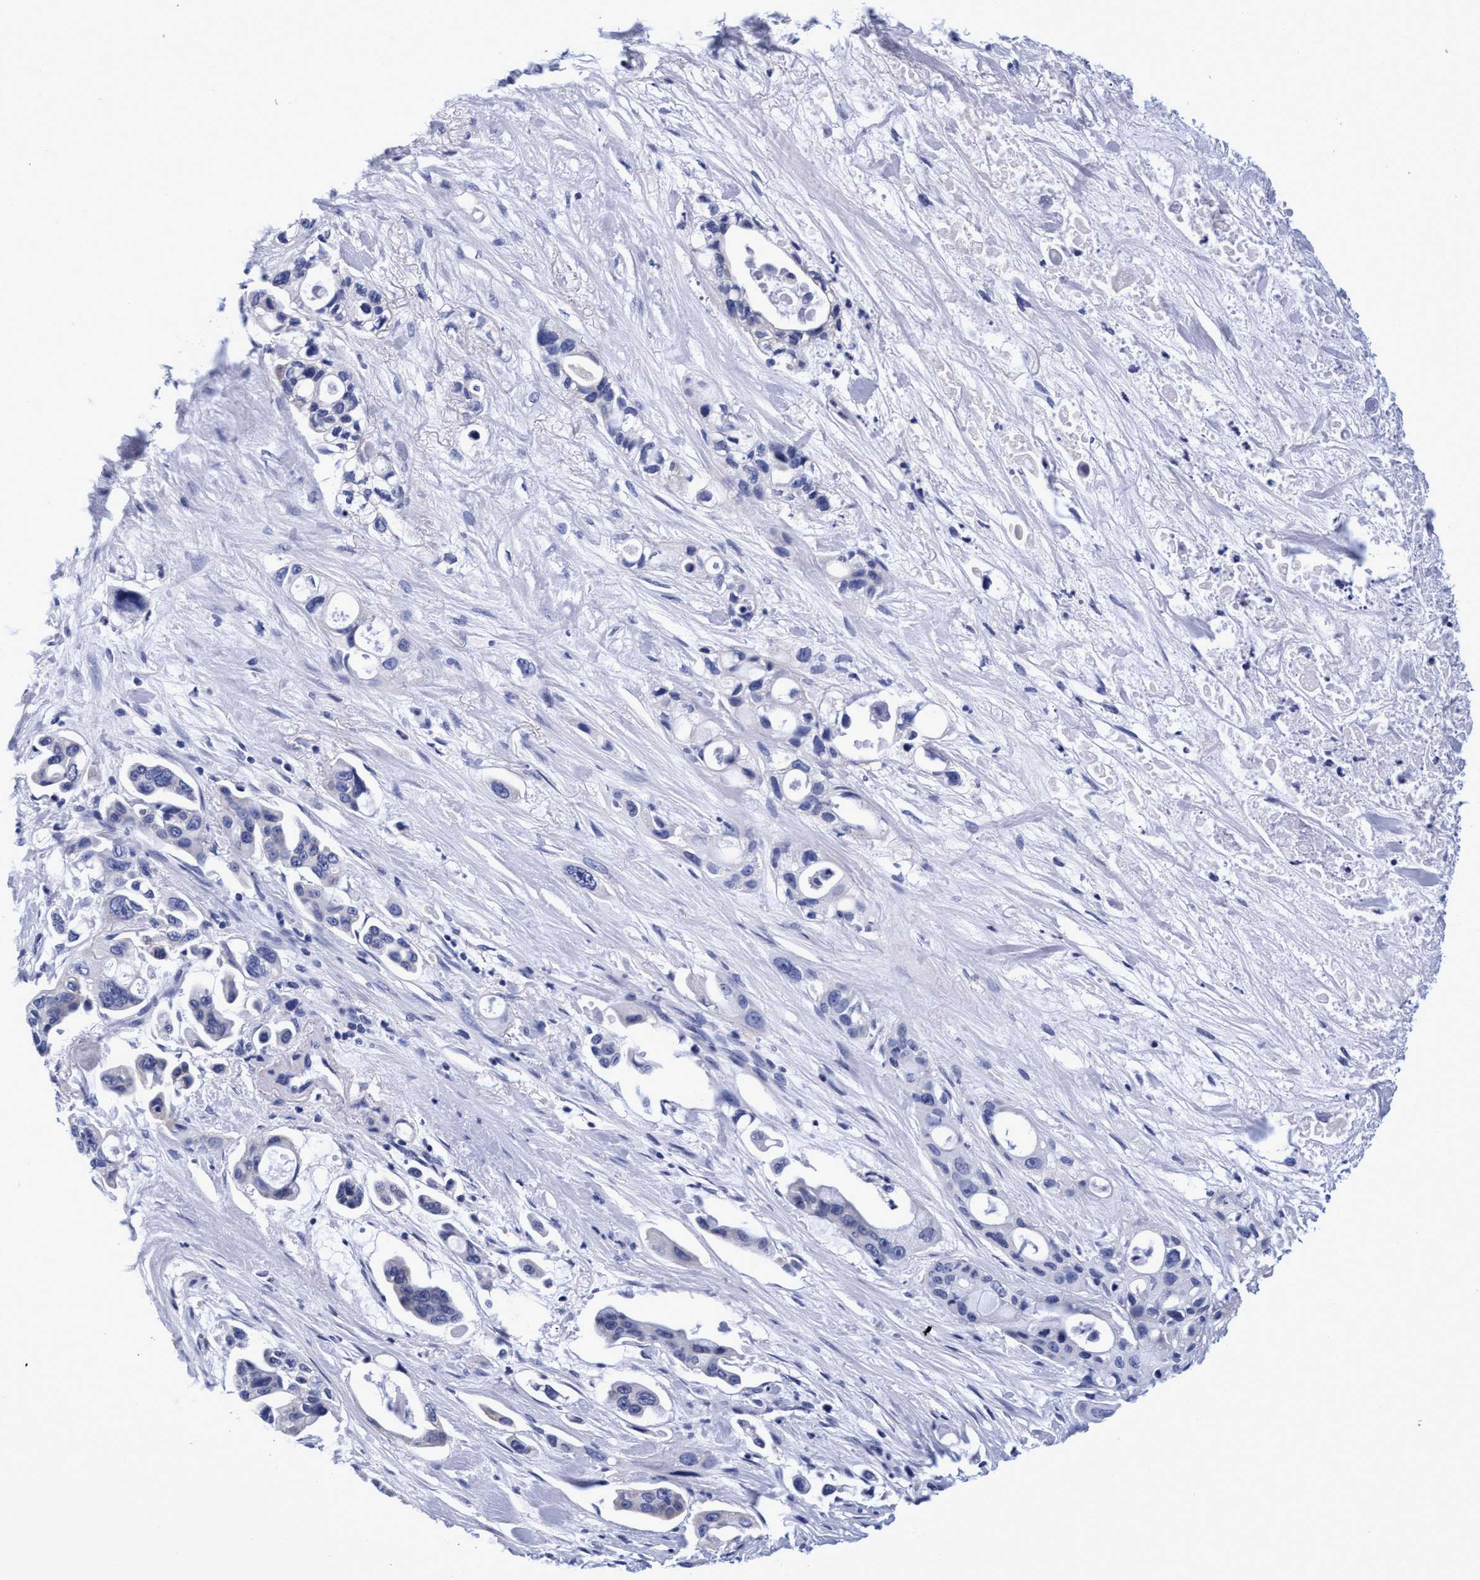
{"staining": {"intensity": "negative", "quantity": "none", "location": "none"}, "tissue": "pancreatic cancer", "cell_type": "Tumor cells", "image_type": "cancer", "snomed": [{"axis": "morphology", "description": "Adenocarcinoma, NOS"}, {"axis": "topography", "description": "Pancreas"}], "caption": "IHC of pancreatic cancer (adenocarcinoma) exhibits no expression in tumor cells. (DAB (3,3'-diaminobenzidine) immunohistochemistry (IHC) visualized using brightfield microscopy, high magnification).", "gene": "PLPPR1", "patient": {"sex": "male", "age": 53}}